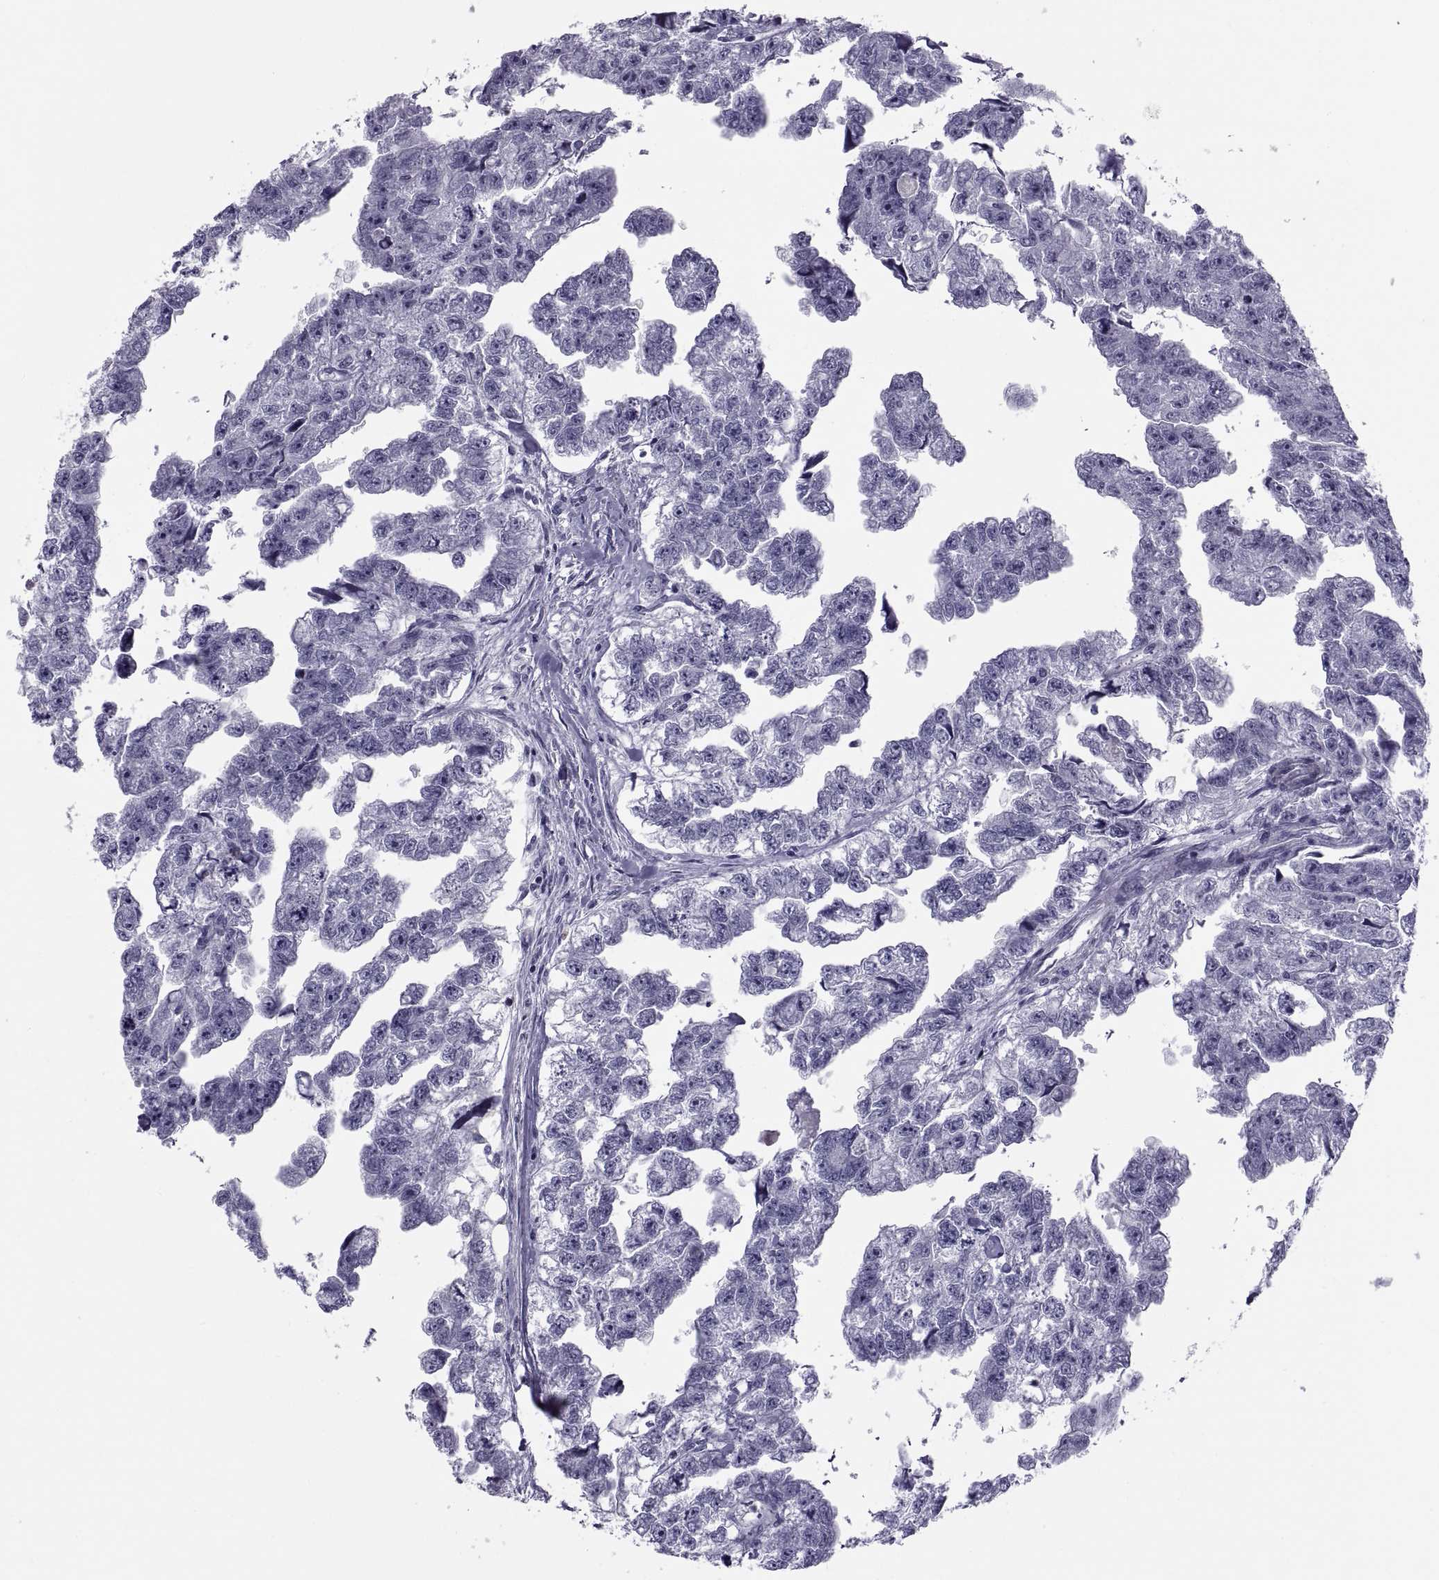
{"staining": {"intensity": "negative", "quantity": "none", "location": "none"}, "tissue": "testis cancer", "cell_type": "Tumor cells", "image_type": "cancer", "snomed": [{"axis": "morphology", "description": "Carcinoma, Embryonal, NOS"}, {"axis": "morphology", "description": "Teratoma, malignant, NOS"}, {"axis": "topography", "description": "Testis"}], "caption": "This is a photomicrograph of IHC staining of testis cancer, which shows no staining in tumor cells.", "gene": "TMEM158", "patient": {"sex": "male", "age": 44}}